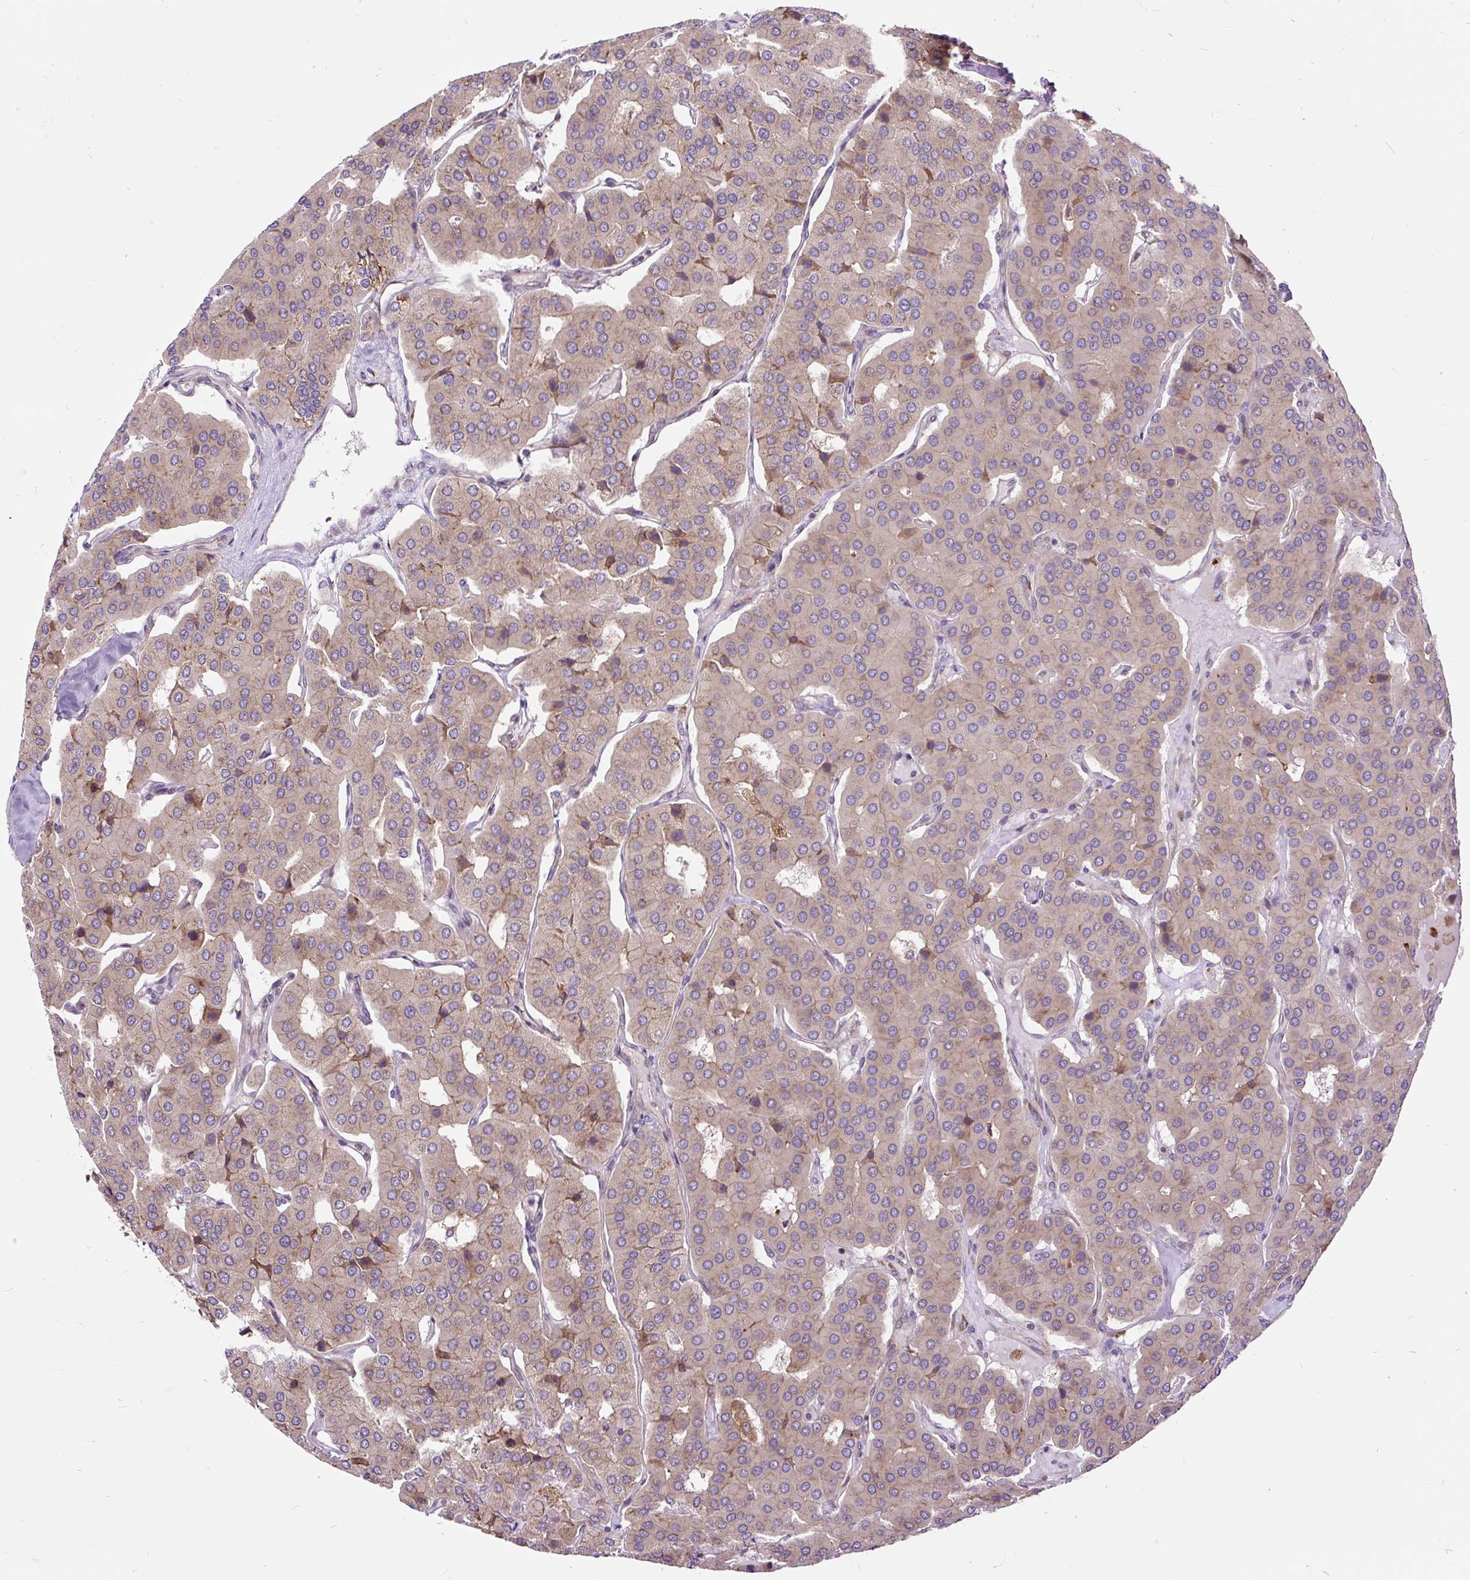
{"staining": {"intensity": "weak", "quantity": "25%-75%", "location": "cytoplasmic/membranous"}, "tissue": "parathyroid gland", "cell_type": "Glandular cells", "image_type": "normal", "snomed": [{"axis": "morphology", "description": "Normal tissue, NOS"}, {"axis": "morphology", "description": "Adenoma, NOS"}, {"axis": "topography", "description": "Parathyroid gland"}], "caption": "Approximately 25%-75% of glandular cells in unremarkable human parathyroid gland display weak cytoplasmic/membranous protein staining as visualized by brown immunohistochemical staining.", "gene": "RPS5", "patient": {"sex": "female", "age": 86}}